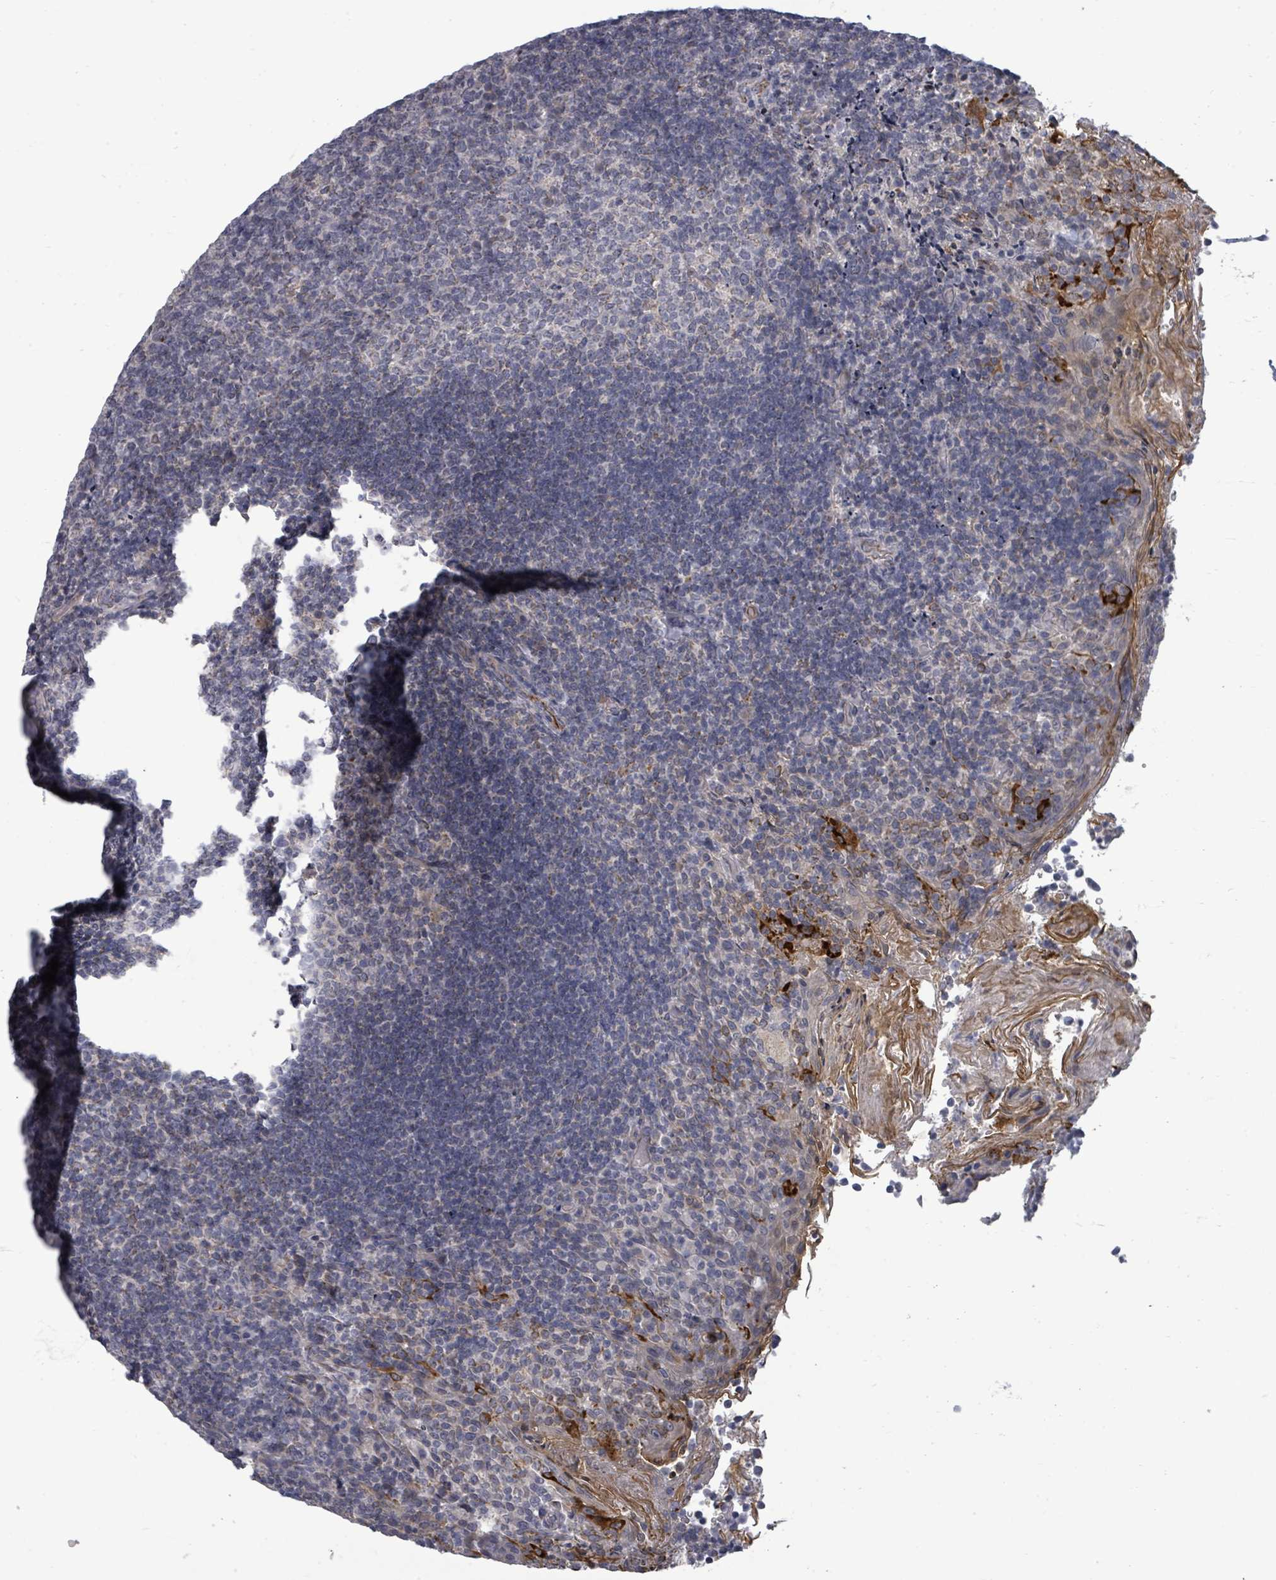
{"staining": {"intensity": "negative", "quantity": "none", "location": "none"}, "tissue": "tonsil", "cell_type": "Germinal center cells", "image_type": "normal", "snomed": [{"axis": "morphology", "description": "Normal tissue, NOS"}, {"axis": "topography", "description": "Tonsil"}], "caption": "DAB (3,3'-diaminobenzidine) immunohistochemical staining of benign human tonsil demonstrates no significant expression in germinal center cells.", "gene": "PTPN20", "patient": {"sex": "female", "age": 10}}